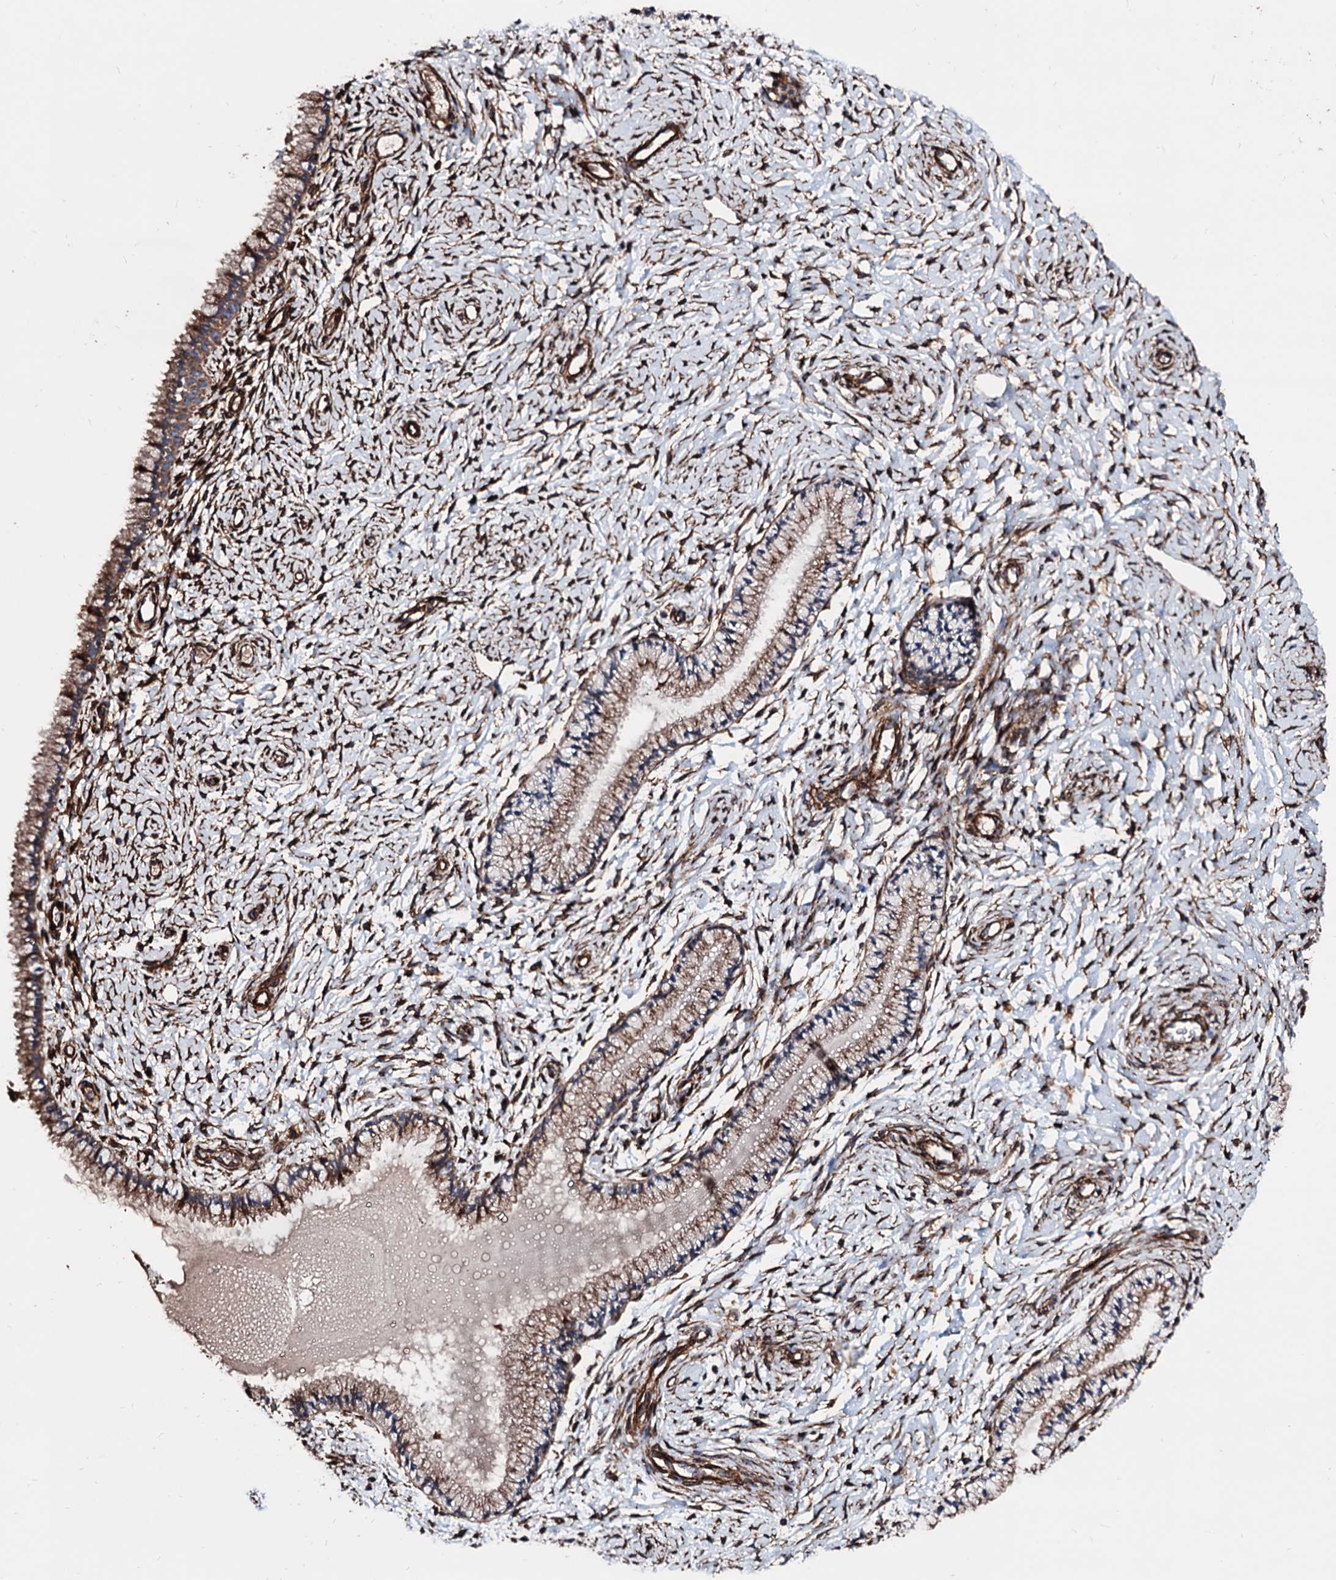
{"staining": {"intensity": "weak", "quantity": "25%-75%", "location": "cytoplasmic/membranous"}, "tissue": "cervix", "cell_type": "Glandular cells", "image_type": "normal", "snomed": [{"axis": "morphology", "description": "Normal tissue, NOS"}, {"axis": "topography", "description": "Cervix"}], "caption": "Weak cytoplasmic/membranous protein staining is seen in approximately 25%-75% of glandular cells in cervix.", "gene": "WDR11", "patient": {"sex": "female", "age": 33}}